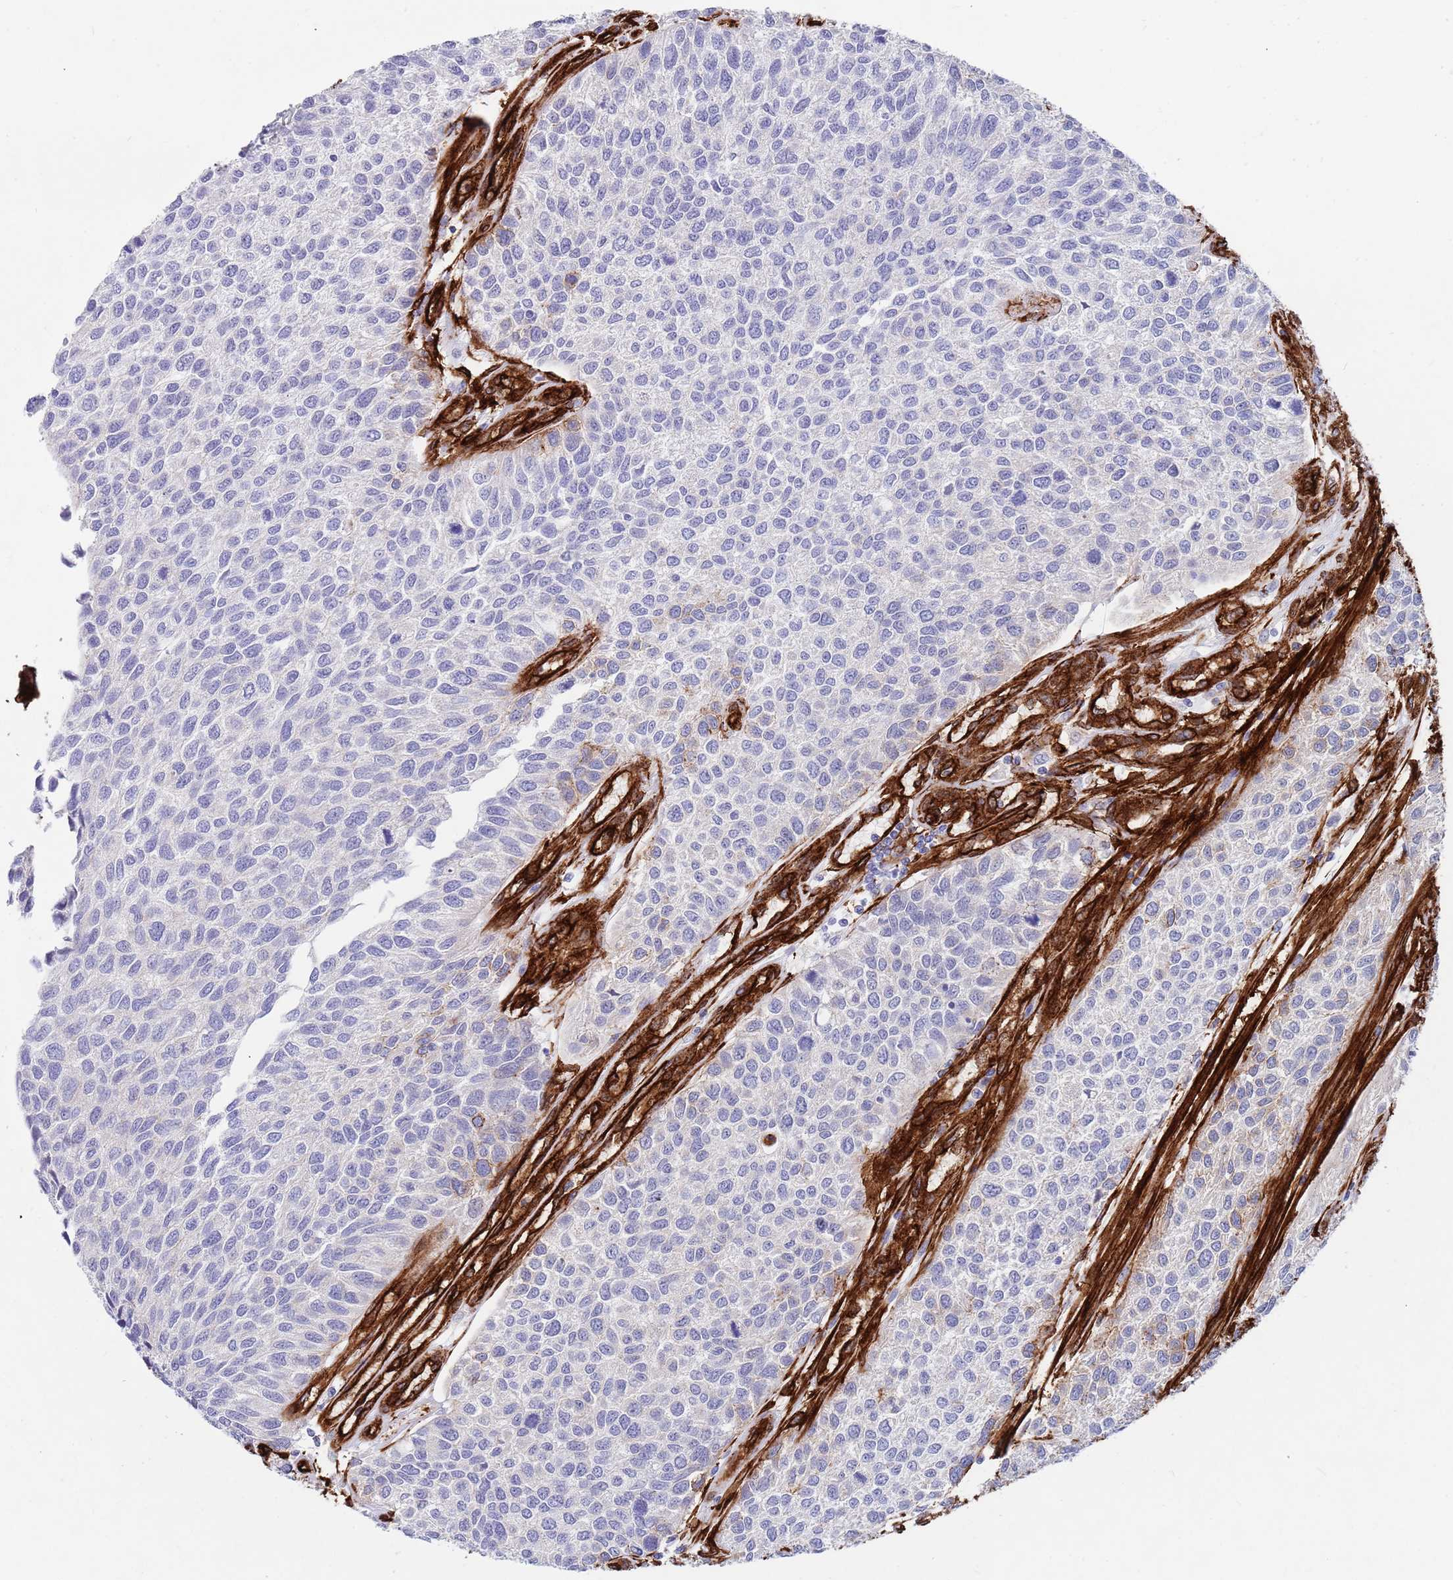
{"staining": {"intensity": "negative", "quantity": "none", "location": "none"}, "tissue": "urothelial cancer", "cell_type": "Tumor cells", "image_type": "cancer", "snomed": [{"axis": "morphology", "description": "Urothelial carcinoma, NOS"}, {"axis": "topography", "description": "Urinary bladder"}], "caption": "High power microscopy image of an IHC histopathology image of transitional cell carcinoma, revealing no significant staining in tumor cells.", "gene": "CAV2", "patient": {"sex": "male", "age": 55}}